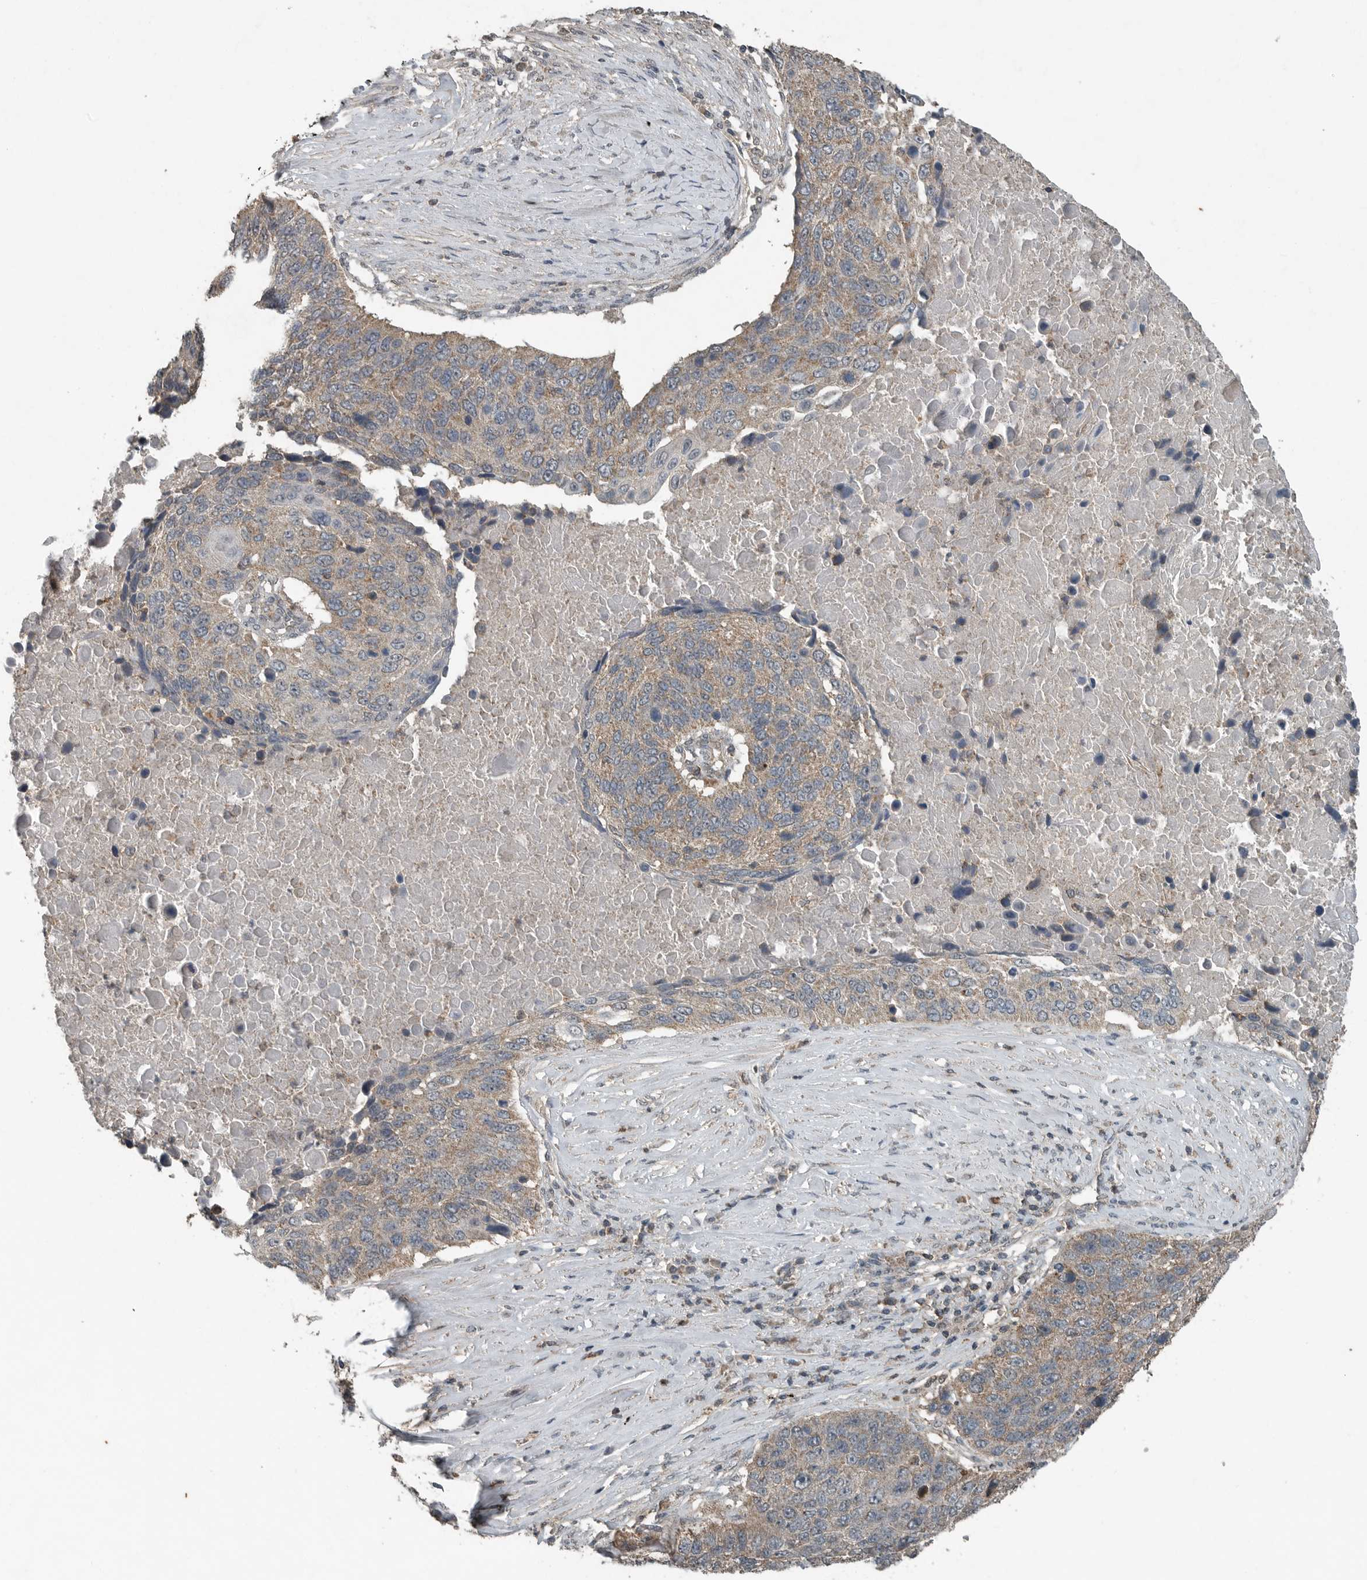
{"staining": {"intensity": "weak", "quantity": "25%-75%", "location": "cytoplasmic/membranous"}, "tissue": "lung cancer", "cell_type": "Tumor cells", "image_type": "cancer", "snomed": [{"axis": "morphology", "description": "Squamous cell carcinoma, NOS"}, {"axis": "topography", "description": "Lung"}], "caption": "Immunohistochemistry (IHC) histopathology image of neoplastic tissue: lung cancer (squamous cell carcinoma) stained using IHC reveals low levels of weak protein expression localized specifically in the cytoplasmic/membranous of tumor cells, appearing as a cytoplasmic/membranous brown color.", "gene": "IL6ST", "patient": {"sex": "male", "age": 66}}